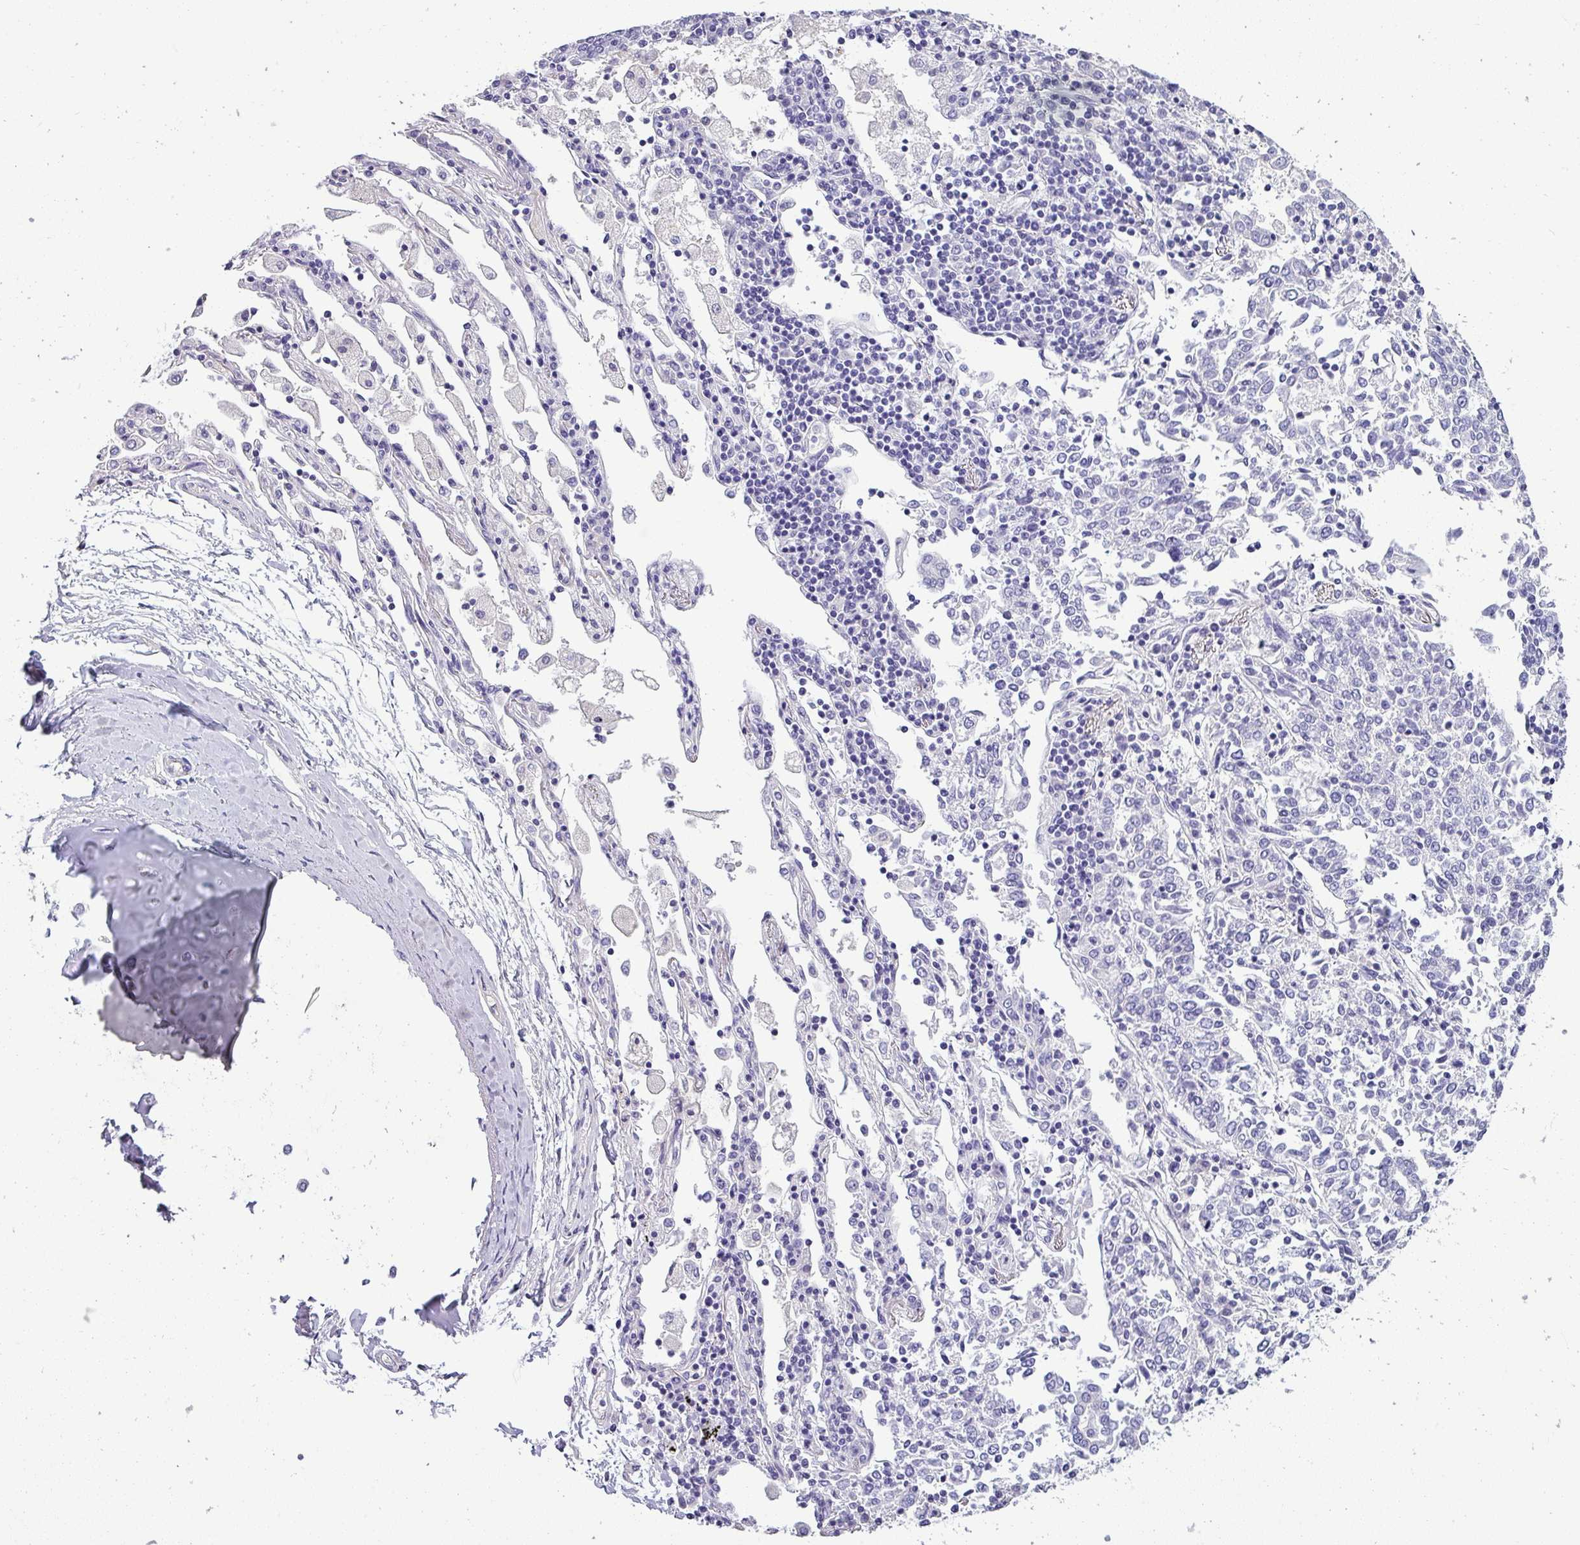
{"staining": {"intensity": "negative", "quantity": "none", "location": "none"}, "tissue": "lung cancer", "cell_type": "Tumor cells", "image_type": "cancer", "snomed": [{"axis": "morphology", "description": "Normal tissue, NOS"}, {"axis": "morphology", "description": "Squamous cell carcinoma, NOS"}, {"axis": "topography", "description": "Cartilage tissue"}, {"axis": "topography", "description": "Lung"}, {"axis": "topography", "description": "Peripheral nerve tissue"}], "caption": "High power microscopy image of an immunohistochemistry (IHC) image of lung cancer, revealing no significant positivity in tumor cells.", "gene": "VCX2", "patient": {"sex": "female", "age": 49}}